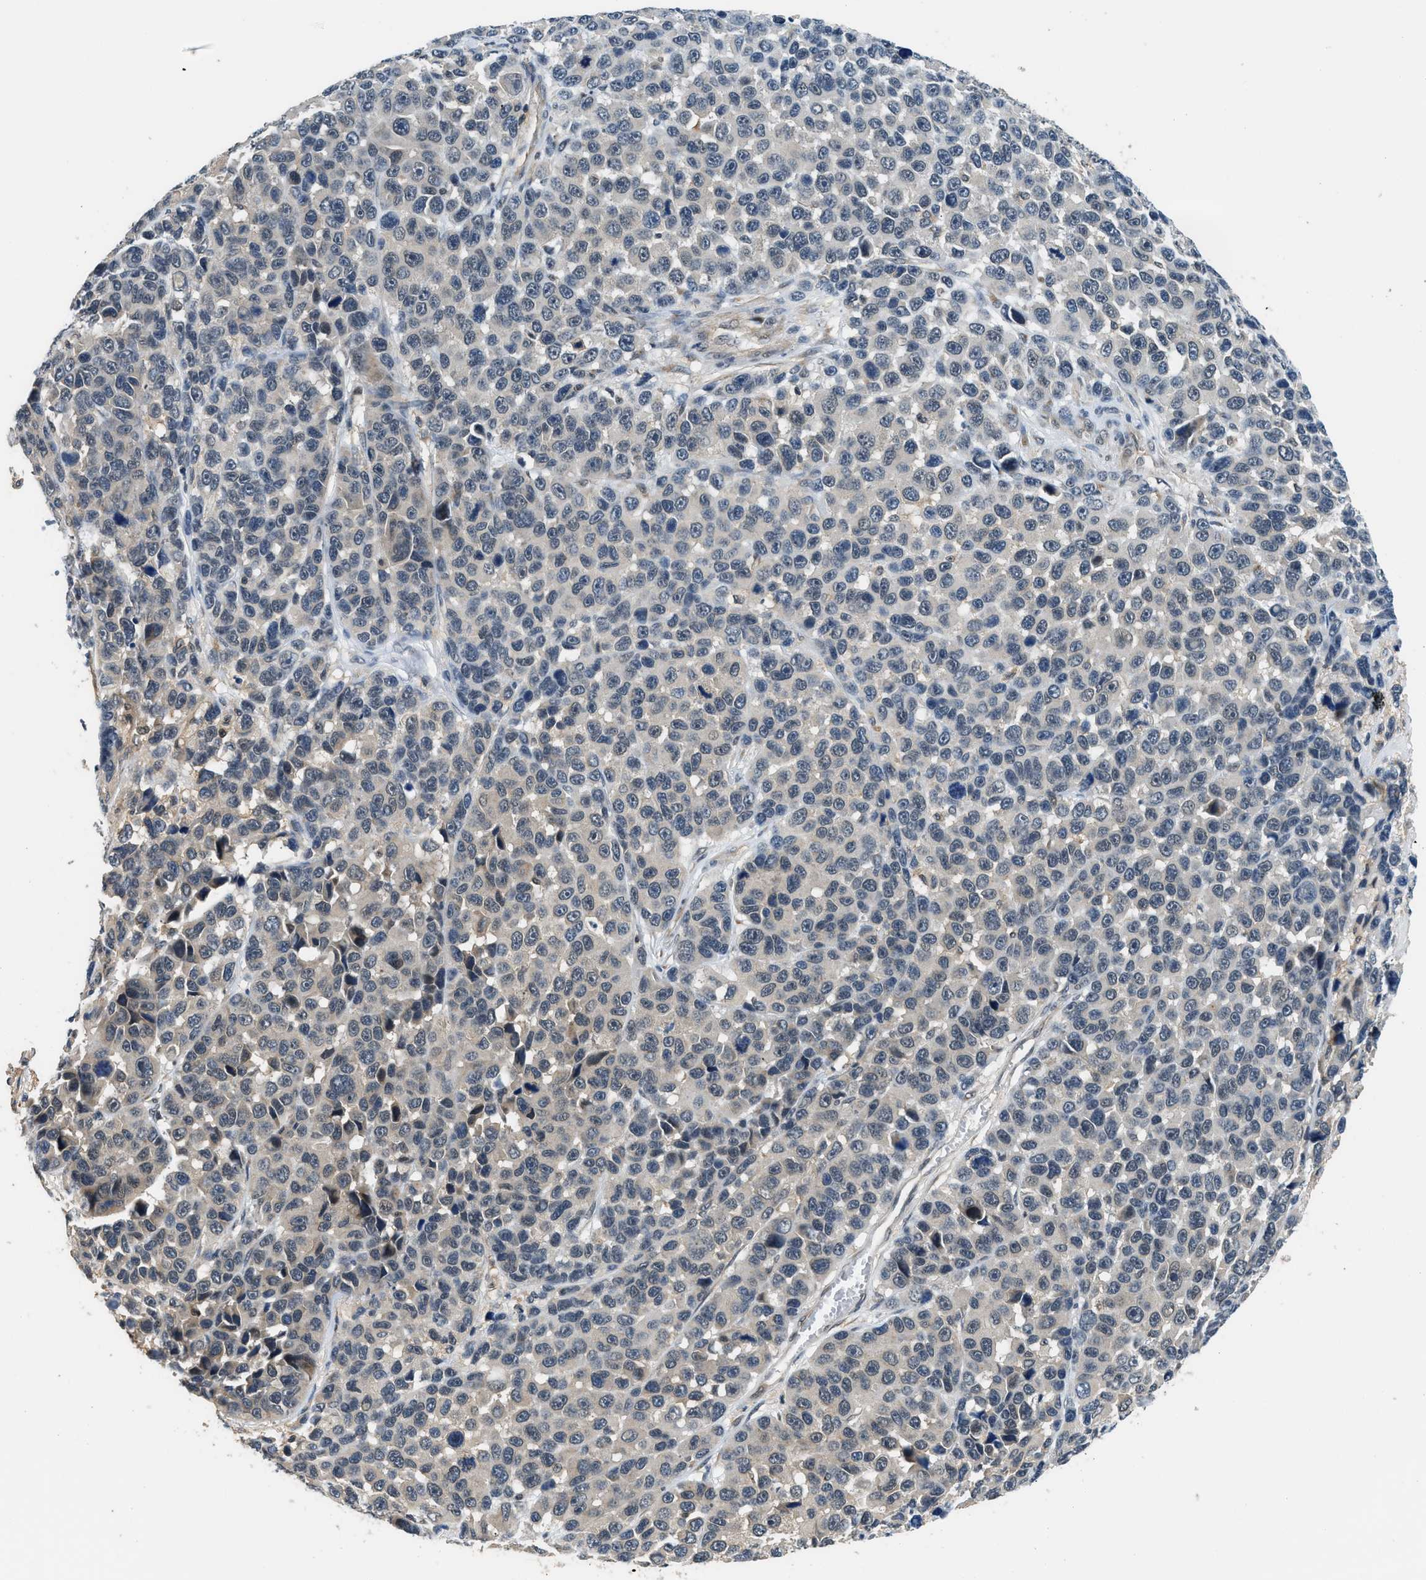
{"staining": {"intensity": "negative", "quantity": "none", "location": "none"}, "tissue": "melanoma", "cell_type": "Tumor cells", "image_type": "cancer", "snomed": [{"axis": "morphology", "description": "Malignant melanoma, NOS"}, {"axis": "topography", "description": "Skin"}], "caption": "Melanoma stained for a protein using immunohistochemistry reveals no staining tumor cells.", "gene": "MTMR1", "patient": {"sex": "male", "age": 53}}